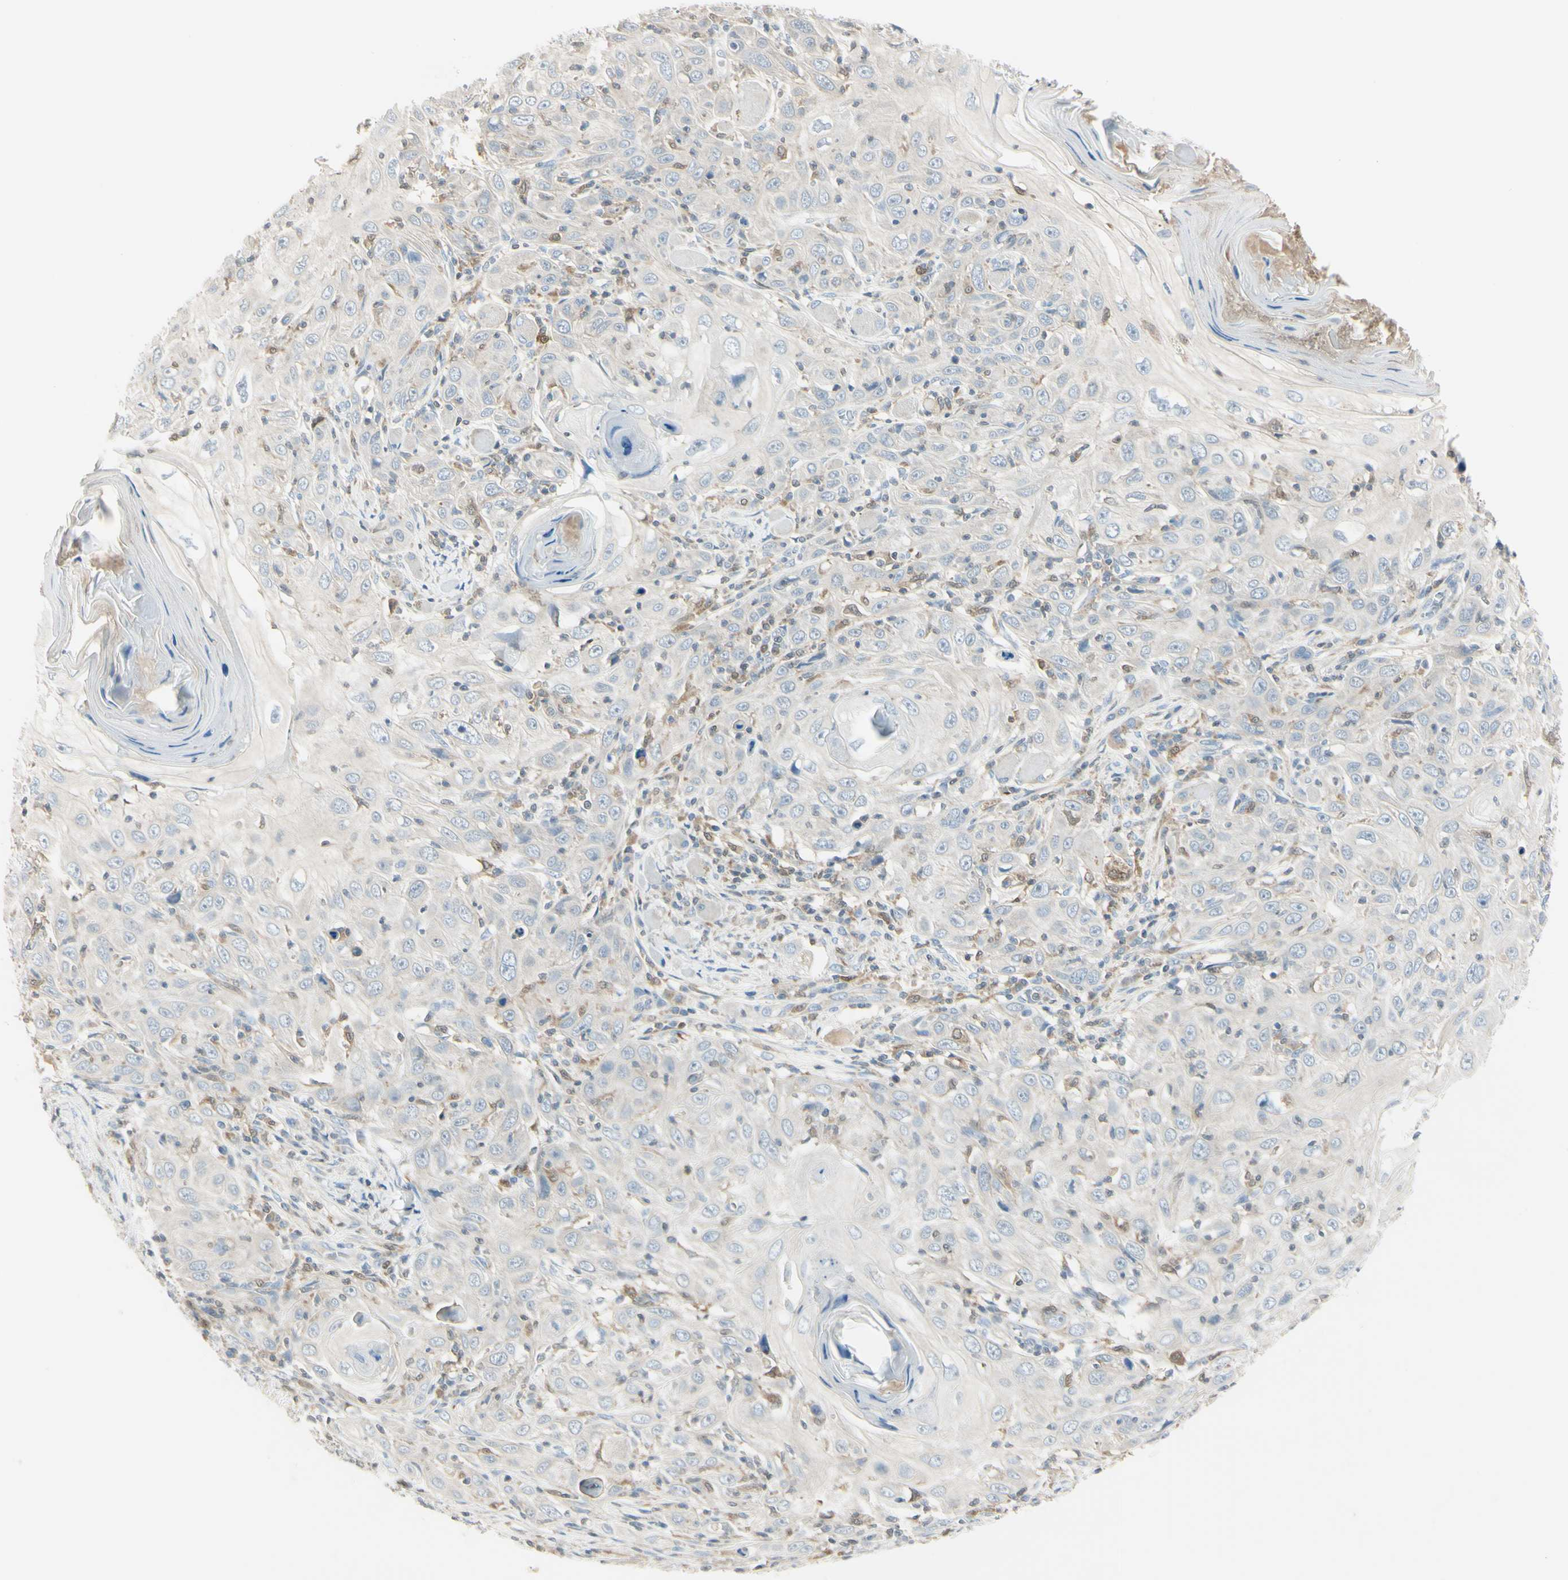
{"staining": {"intensity": "weak", "quantity": ">75%", "location": "cytoplasmic/membranous"}, "tissue": "skin cancer", "cell_type": "Tumor cells", "image_type": "cancer", "snomed": [{"axis": "morphology", "description": "Squamous cell carcinoma, NOS"}, {"axis": "topography", "description": "Skin"}], "caption": "Skin cancer (squamous cell carcinoma) stained with a brown dye exhibits weak cytoplasmic/membranous positive expression in approximately >75% of tumor cells.", "gene": "CYRIB", "patient": {"sex": "female", "age": 88}}